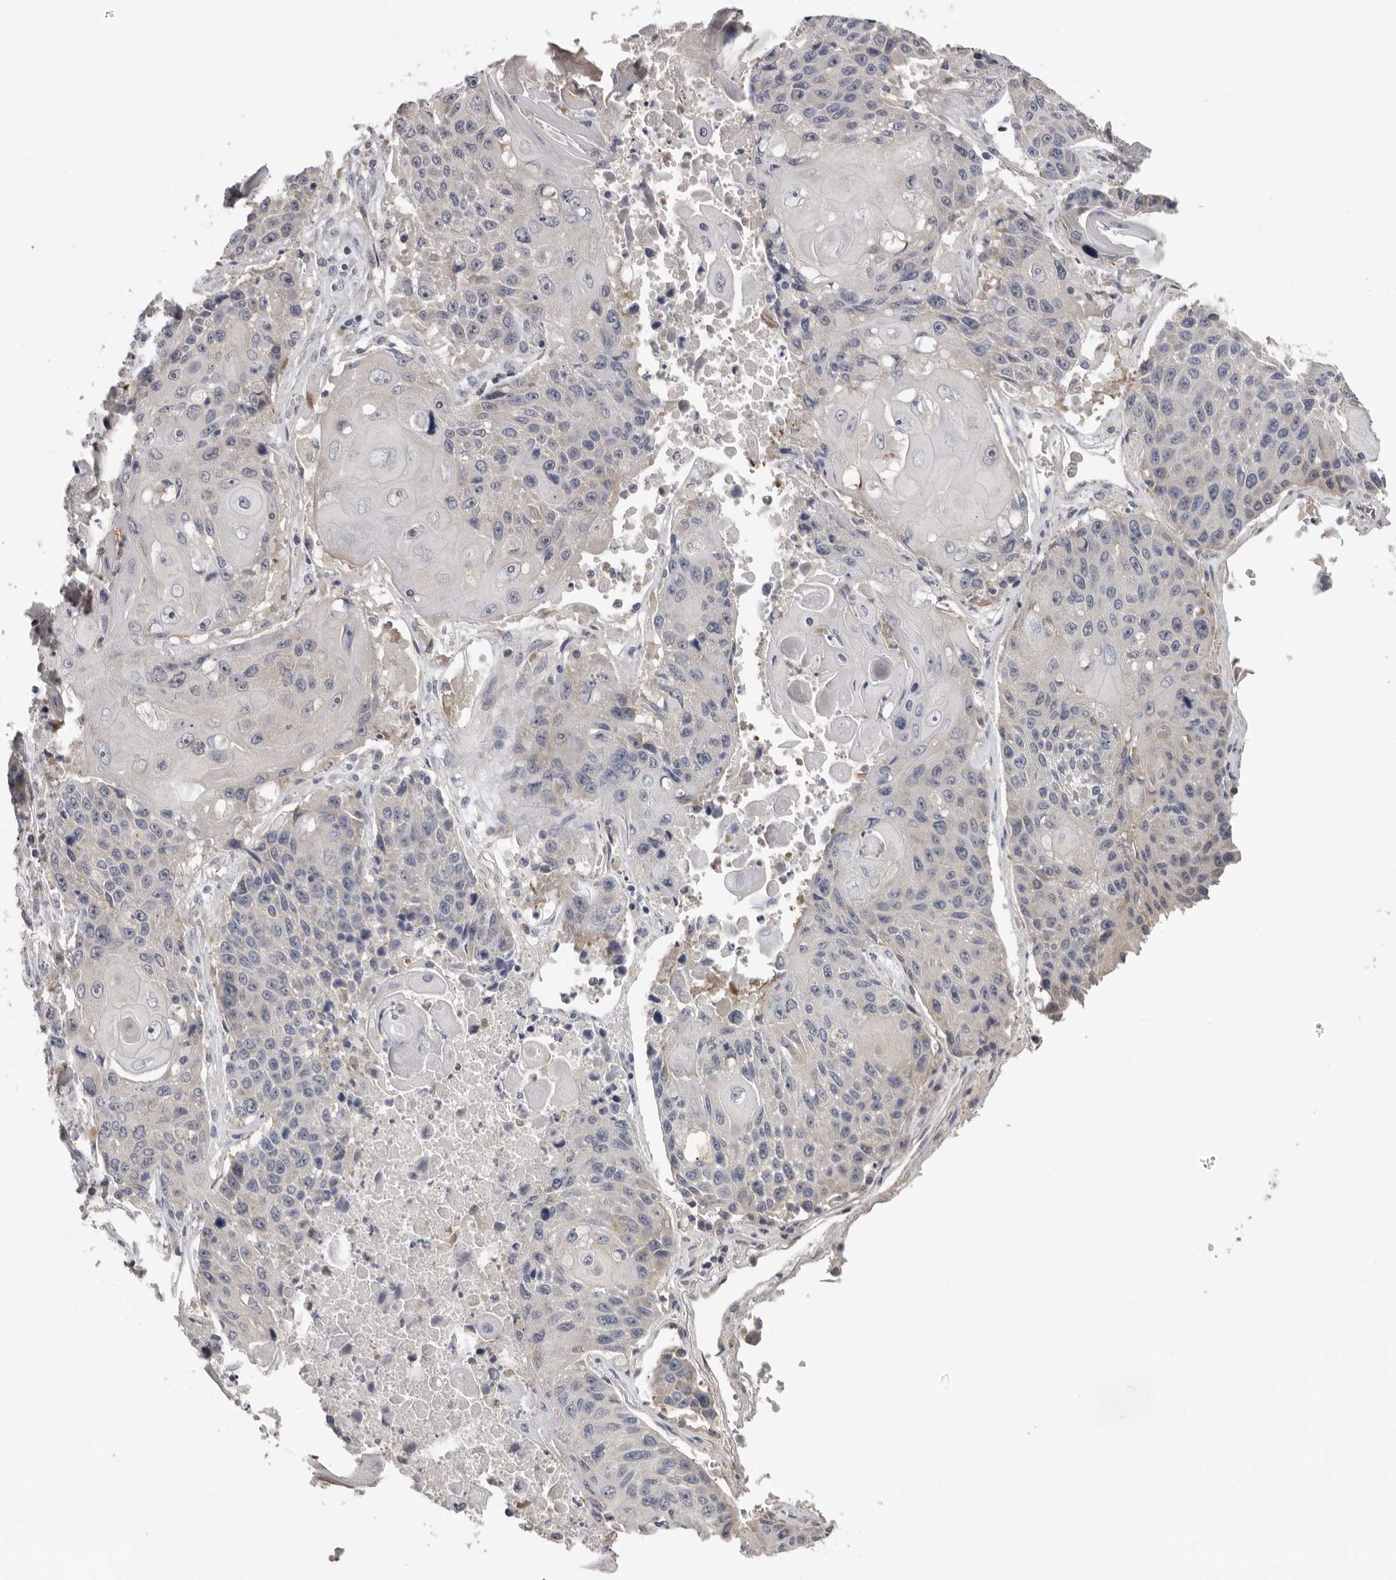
{"staining": {"intensity": "negative", "quantity": "none", "location": "none"}, "tissue": "lung cancer", "cell_type": "Tumor cells", "image_type": "cancer", "snomed": [{"axis": "morphology", "description": "Squamous cell carcinoma, NOS"}, {"axis": "topography", "description": "Lung"}], "caption": "IHC photomicrograph of human lung squamous cell carcinoma stained for a protein (brown), which demonstrates no positivity in tumor cells.", "gene": "KIF2B", "patient": {"sex": "male", "age": 61}}